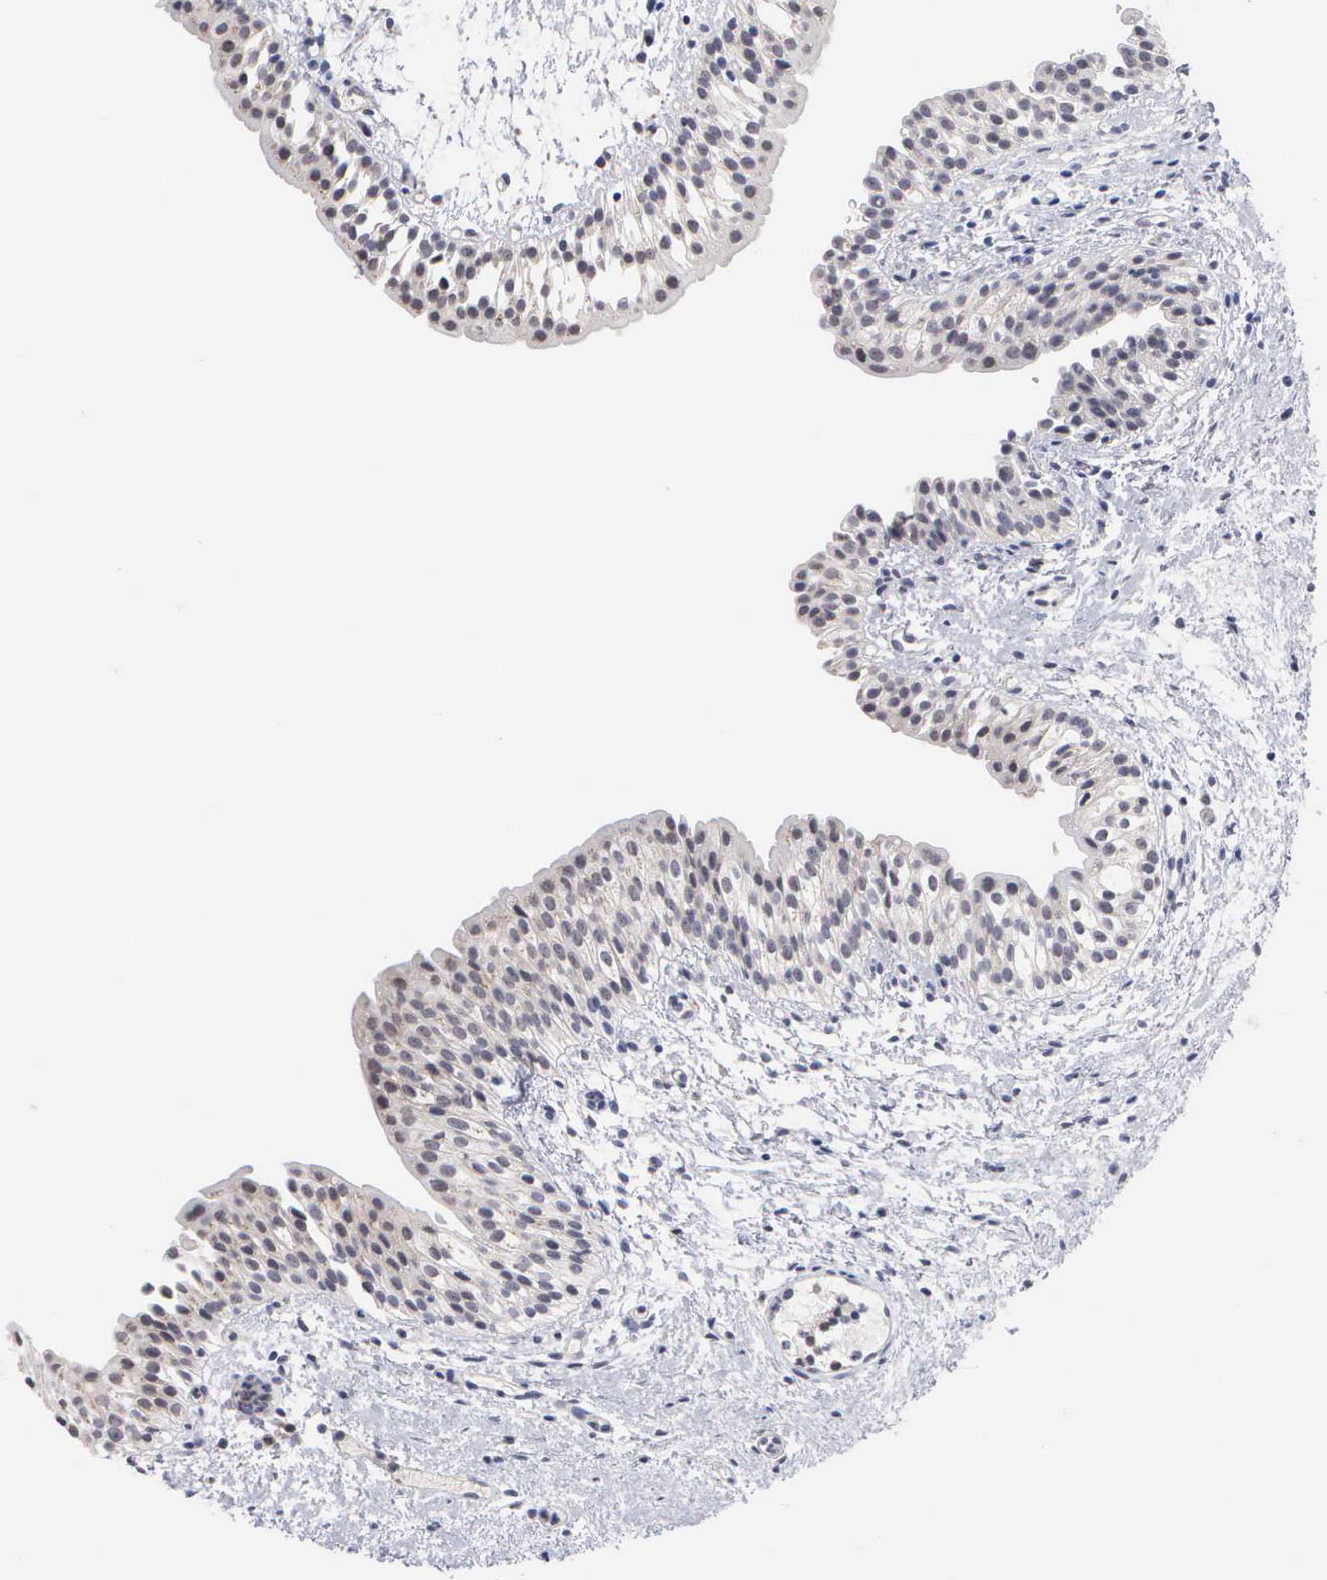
{"staining": {"intensity": "weak", "quantity": "25%-75%", "location": "nuclear"}, "tissue": "urinary bladder", "cell_type": "Urothelial cells", "image_type": "normal", "snomed": [{"axis": "morphology", "description": "Normal tissue, NOS"}, {"axis": "topography", "description": "Urinary bladder"}], "caption": "This image exhibits immunohistochemistry (IHC) staining of unremarkable urinary bladder, with low weak nuclear expression in approximately 25%-75% of urothelial cells.", "gene": "KDM6A", "patient": {"sex": "male", "age": 48}}